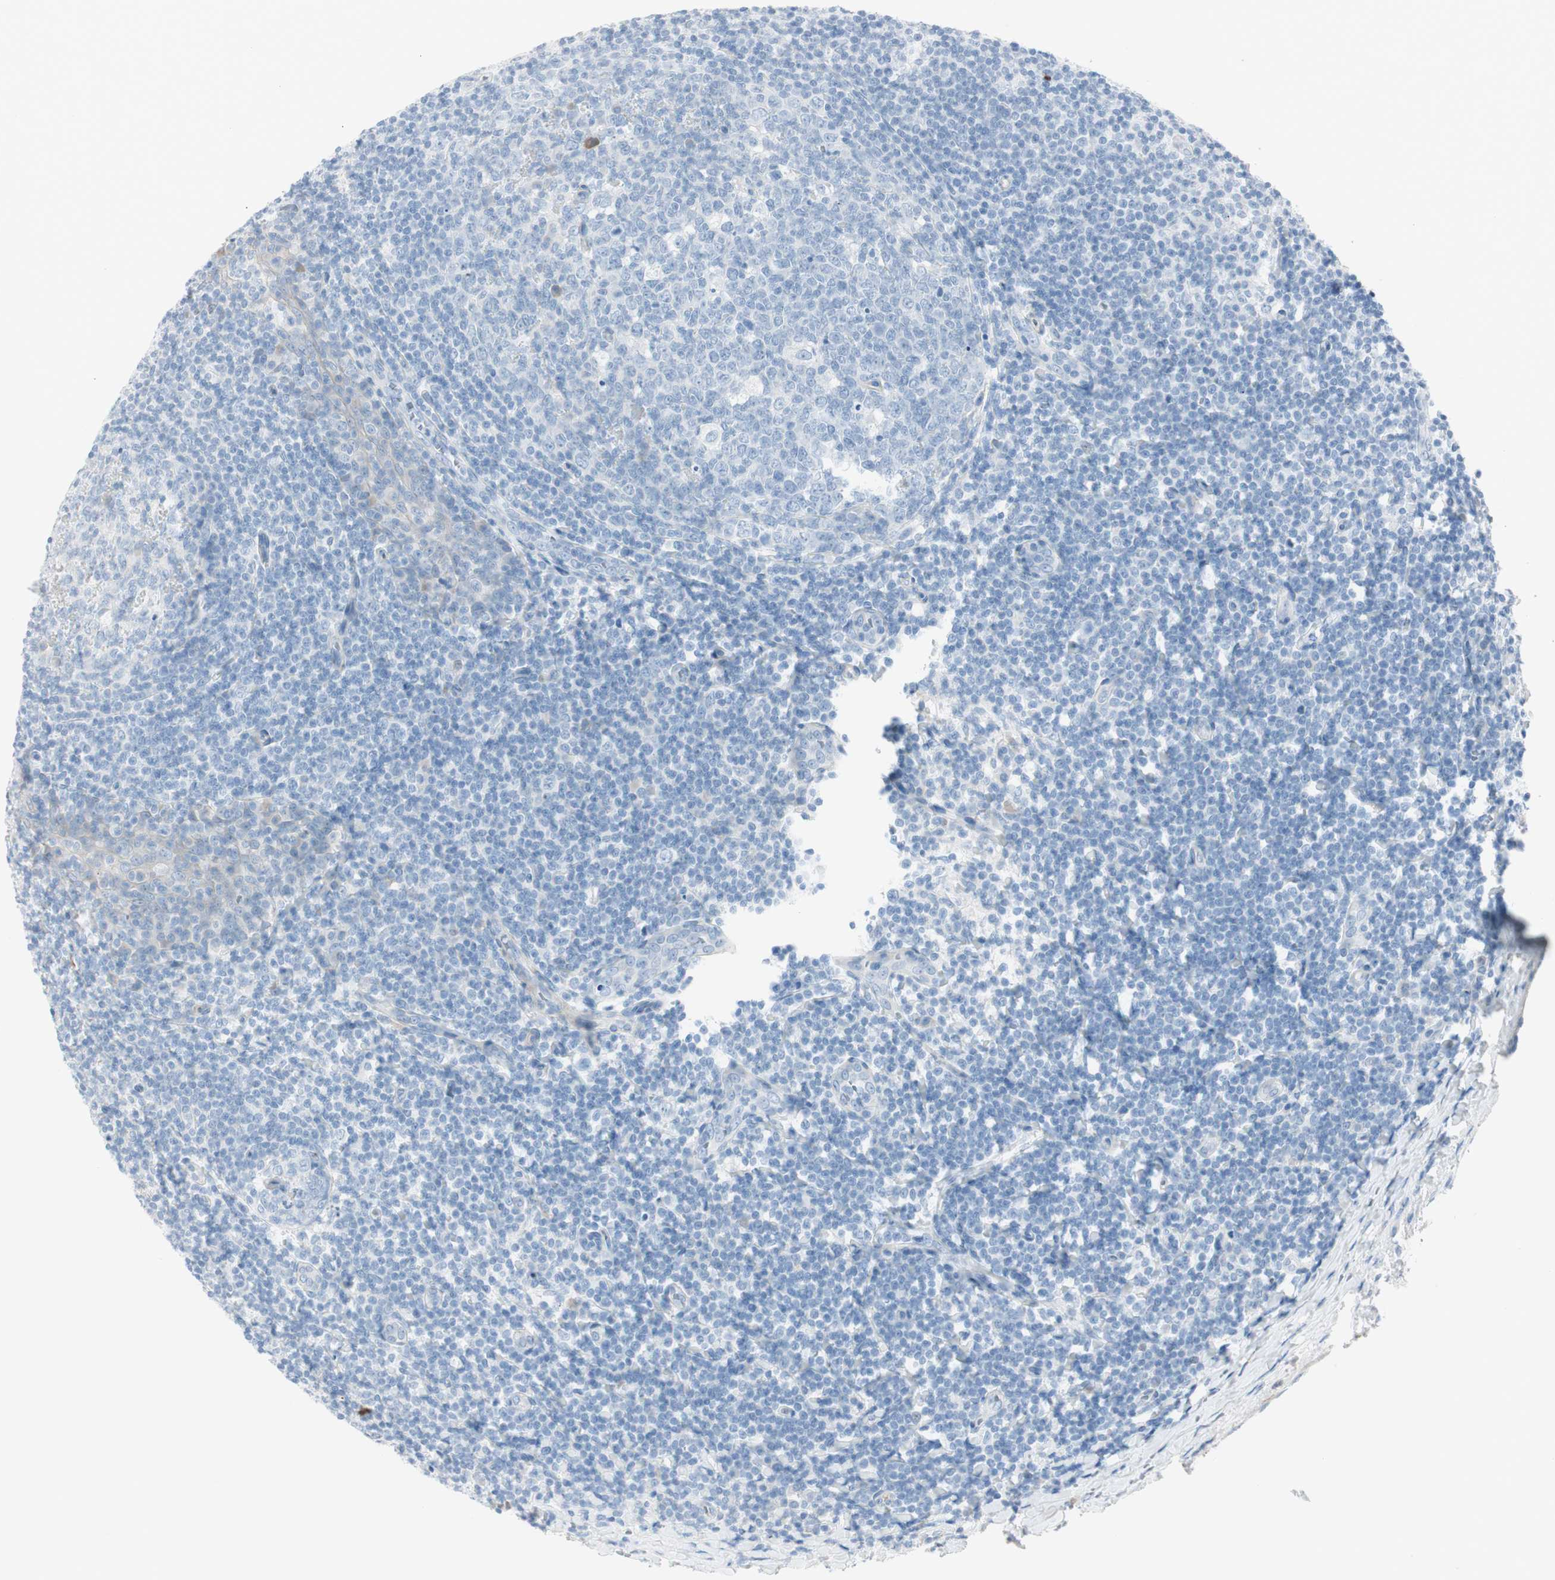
{"staining": {"intensity": "negative", "quantity": "none", "location": "none"}, "tissue": "tonsil", "cell_type": "Germinal center cells", "image_type": "normal", "snomed": [{"axis": "morphology", "description": "Normal tissue, NOS"}, {"axis": "topography", "description": "Tonsil"}], "caption": "DAB (3,3'-diaminobenzidine) immunohistochemical staining of normal human tonsil displays no significant positivity in germinal center cells.", "gene": "CDHR5", "patient": {"sex": "male", "age": 31}}